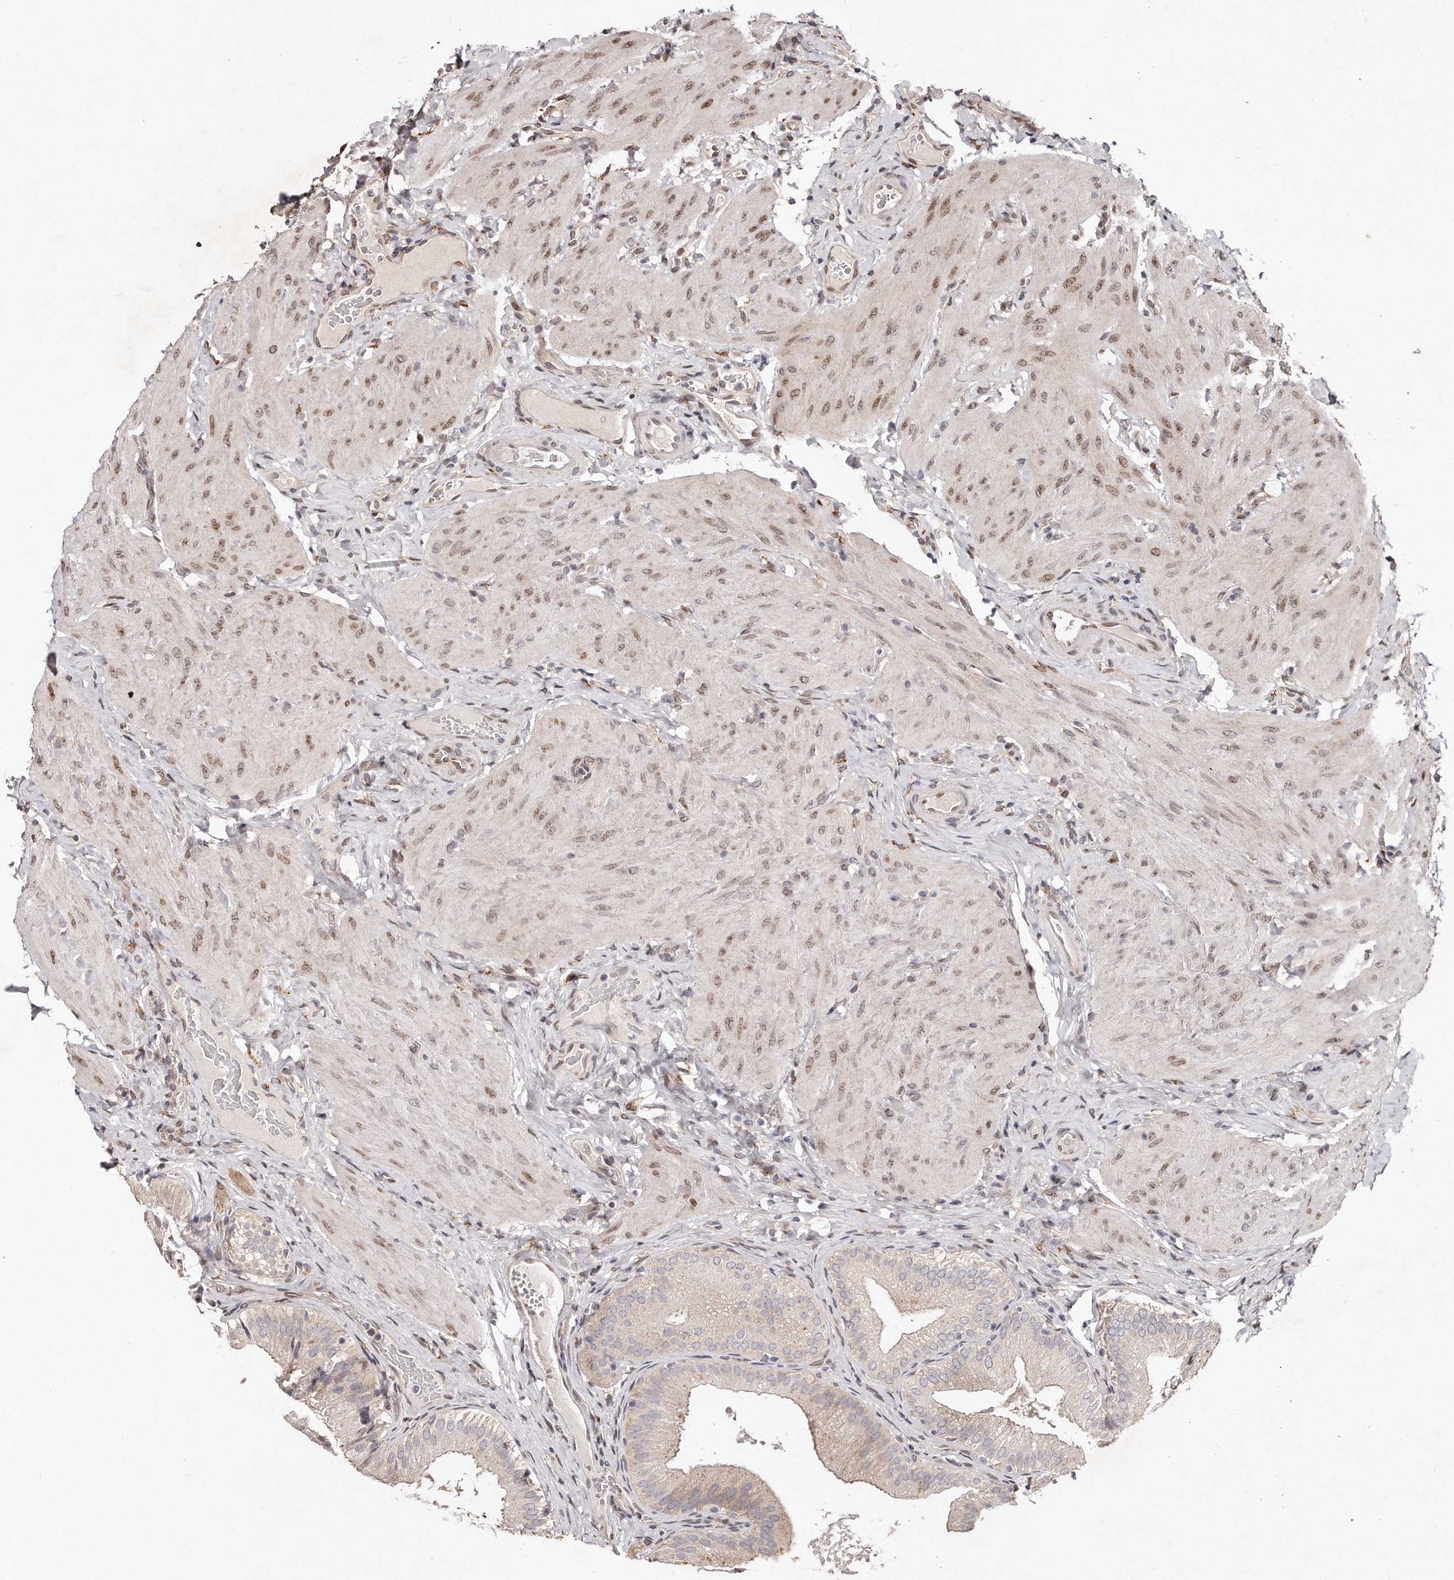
{"staining": {"intensity": "moderate", "quantity": "25%-75%", "location": "cytoplasmic/membranous"}, "tissue": "gallbladder", "cell_type": "Glandular cells", "image_type": "normal", "snomed": [{"axis": "morphology", "description": "Normal tissue, NOS"}, {"axis": "topography", "description": "Gallbladder"}], "caption": "Moderate cytoplasmic/membranous positivity for a protein is seen in approximately 25%-75% of glandular cells of unremarkable gallbladder using immunohistochemistry (IHC).", "gene": "HASPIN", "patient": {"sex": "female", "age": 30}}